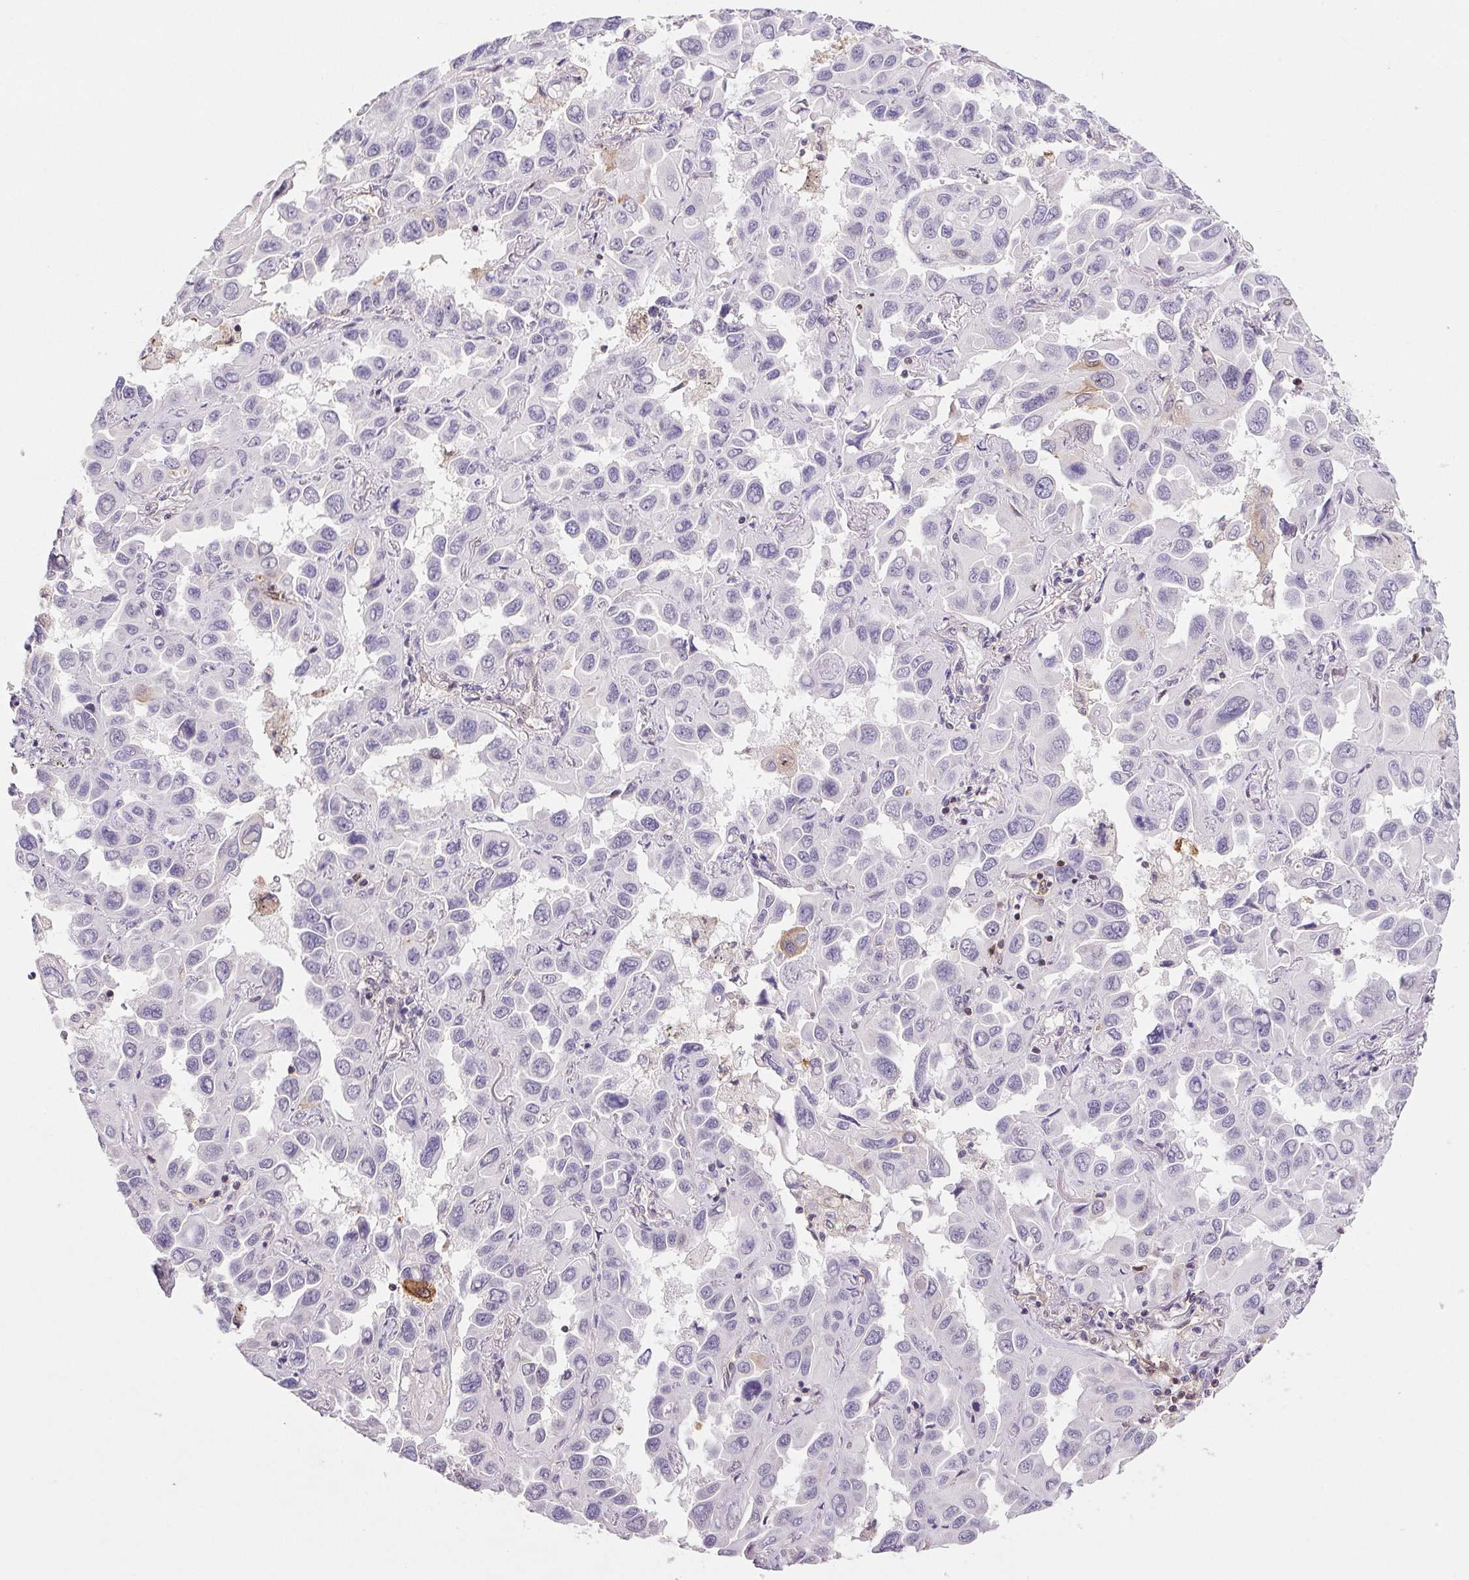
{"staining": {"intensity": "negative", "quantity": "none", "location": "none"}, "tissue": "lung cancer", "cell_type": "Tumor cells", "image_type": "cancer", "snomed": [{"axis": "morphology", "description": "Adenocarcinoma, NOS"}, {"axis": "topography", "description": "Lung"}], "caption": "This histopathology image is of lung adenocarcinoma stained with IHC to label a protein in brown with the nuclei are counter-stained blue. There is no expression in tumor cells. Brightfield microscopy of immunohistochemistry stained with DAB (brown) and hematoxylin (blue), captured at high magnification.", "gene": "GBP1", "patient": {"sex": "male", "age": 64}}